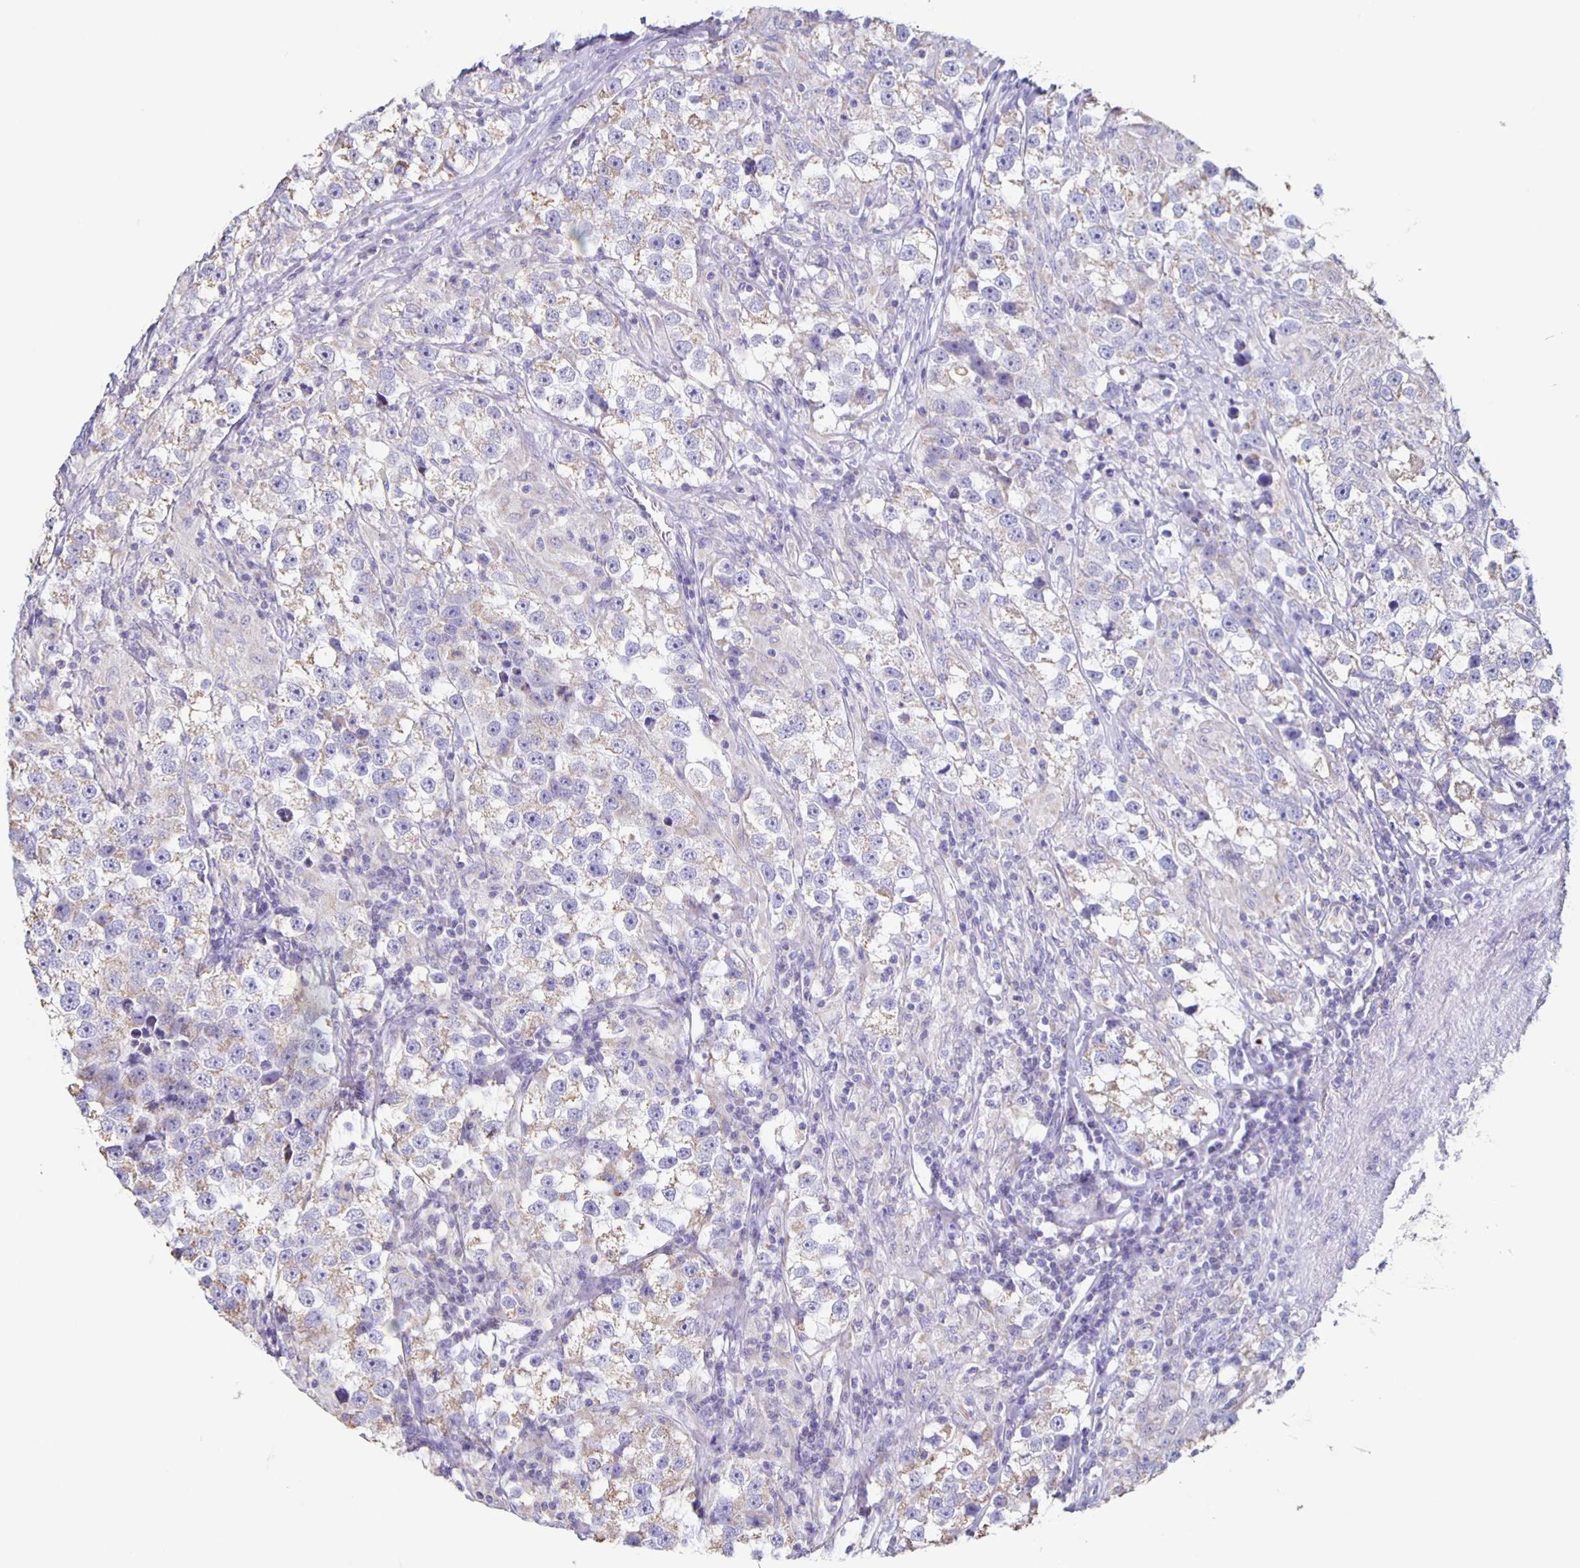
{"staining": {"intensity": "weak", "quantity": "25%-75%", "location": "cytoplasmic/membranous"}, "tissue": "testis cancer", "cell_type": "Tumor cells", "image_type": "cancer", "snomed": [{"axis": "morphology", "description": "Seminoma, NOS"}, {"axis": "topography", "description": "Testis"}], "caption": "Human seminoma (testis) stained for a protein (brown) exhibits weak cytoplasmic/membranous positive positivity in about 25%-75% of tumor cells.", "gene": "TPPP", "patient": {"sex": "male", "age": 46}}